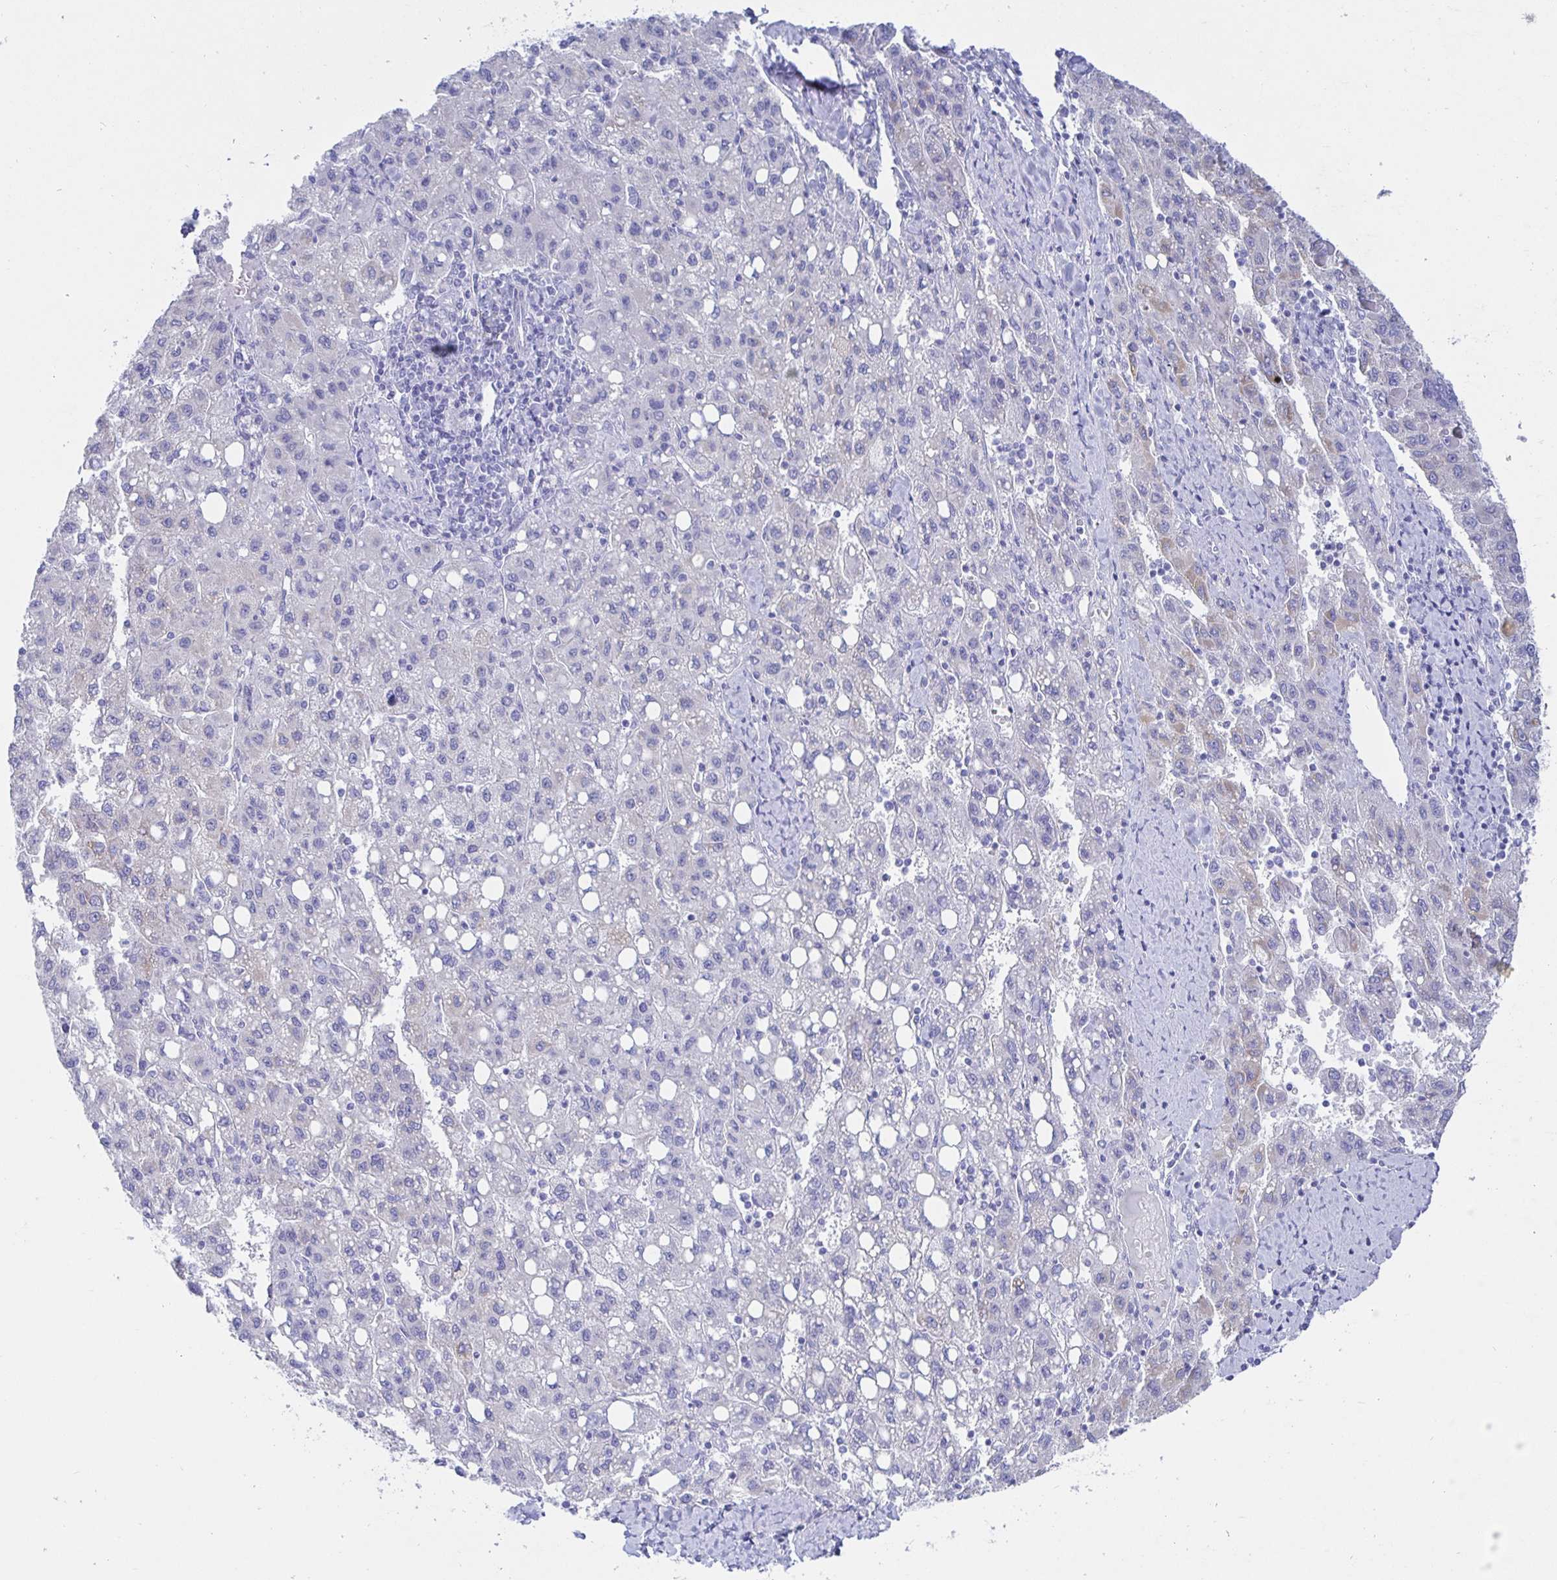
{"staining": {"intensity": "negative", "quantity": "none", "location": "none"}, "tissue": "liver cancer", "cell_type": "Tumor cells", "image_type": "cancer", "snomed": [{"axis": "morphology", "description": "Carcinoma, Hepatocellular, NOS"}, {"axis": "topography", "description": "Liver"}], "caption": "An image of liver cancer stained for a protein exhibits no brown staining in tumor cells.", "gene": "KCNH6", "patient": {"sex": "female", "age": 82}}